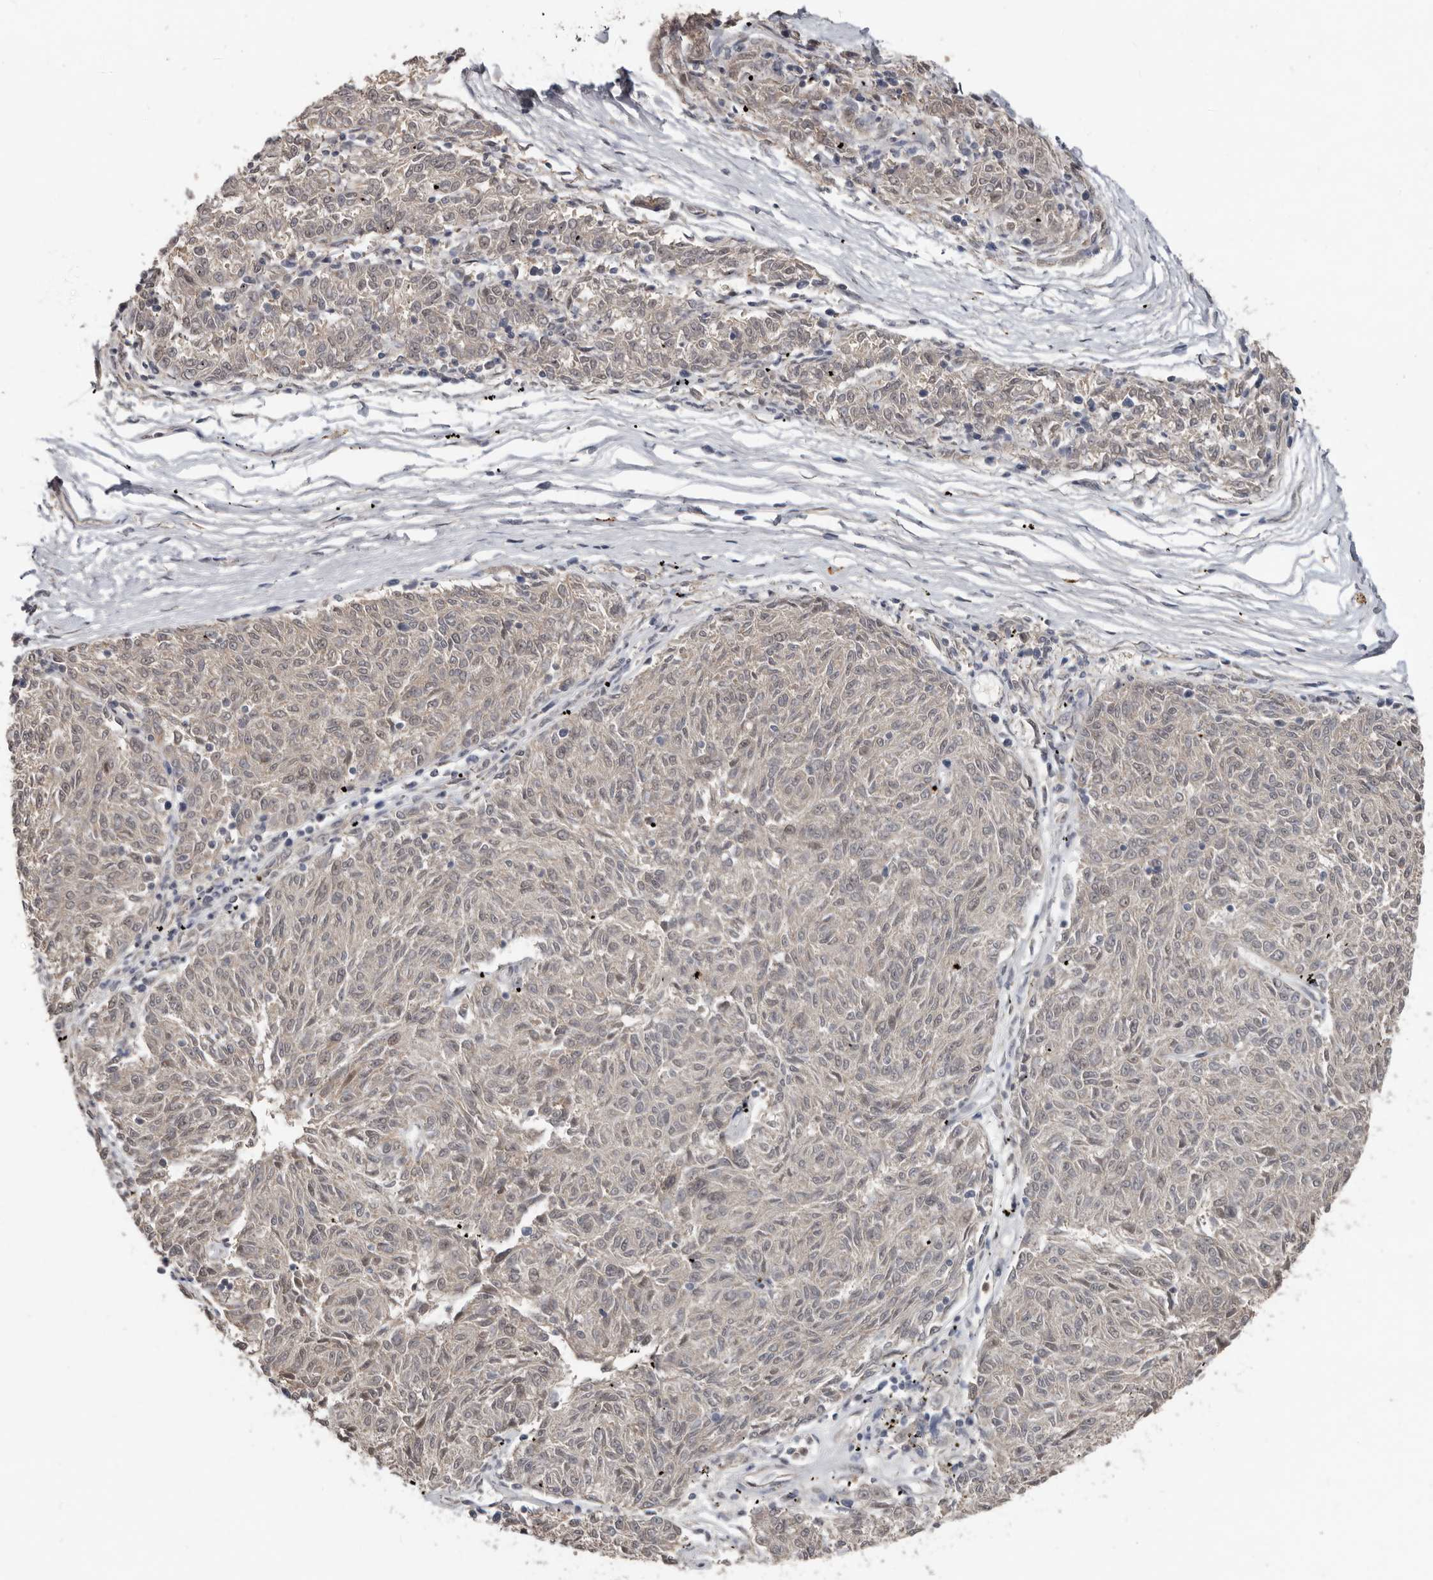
{"staining": {"intensity": "negative", "quantity": "none", "location": "none"}, "tissue": "melanoma", "cell_type": "Tumor cells", "image_type": "cancer", "snomed": [{"axis": "morphology", "description": "Malignant melanoma, NOS"}, {"axis": "topography", "description": "Skin"}], "caption": "Malignant melanoma stained for a protein using immunohistochemistry (IHC) displays no staining tumor cells.", "gene": "LRGUK", "patient": {"sex": "female", "age": 72}}